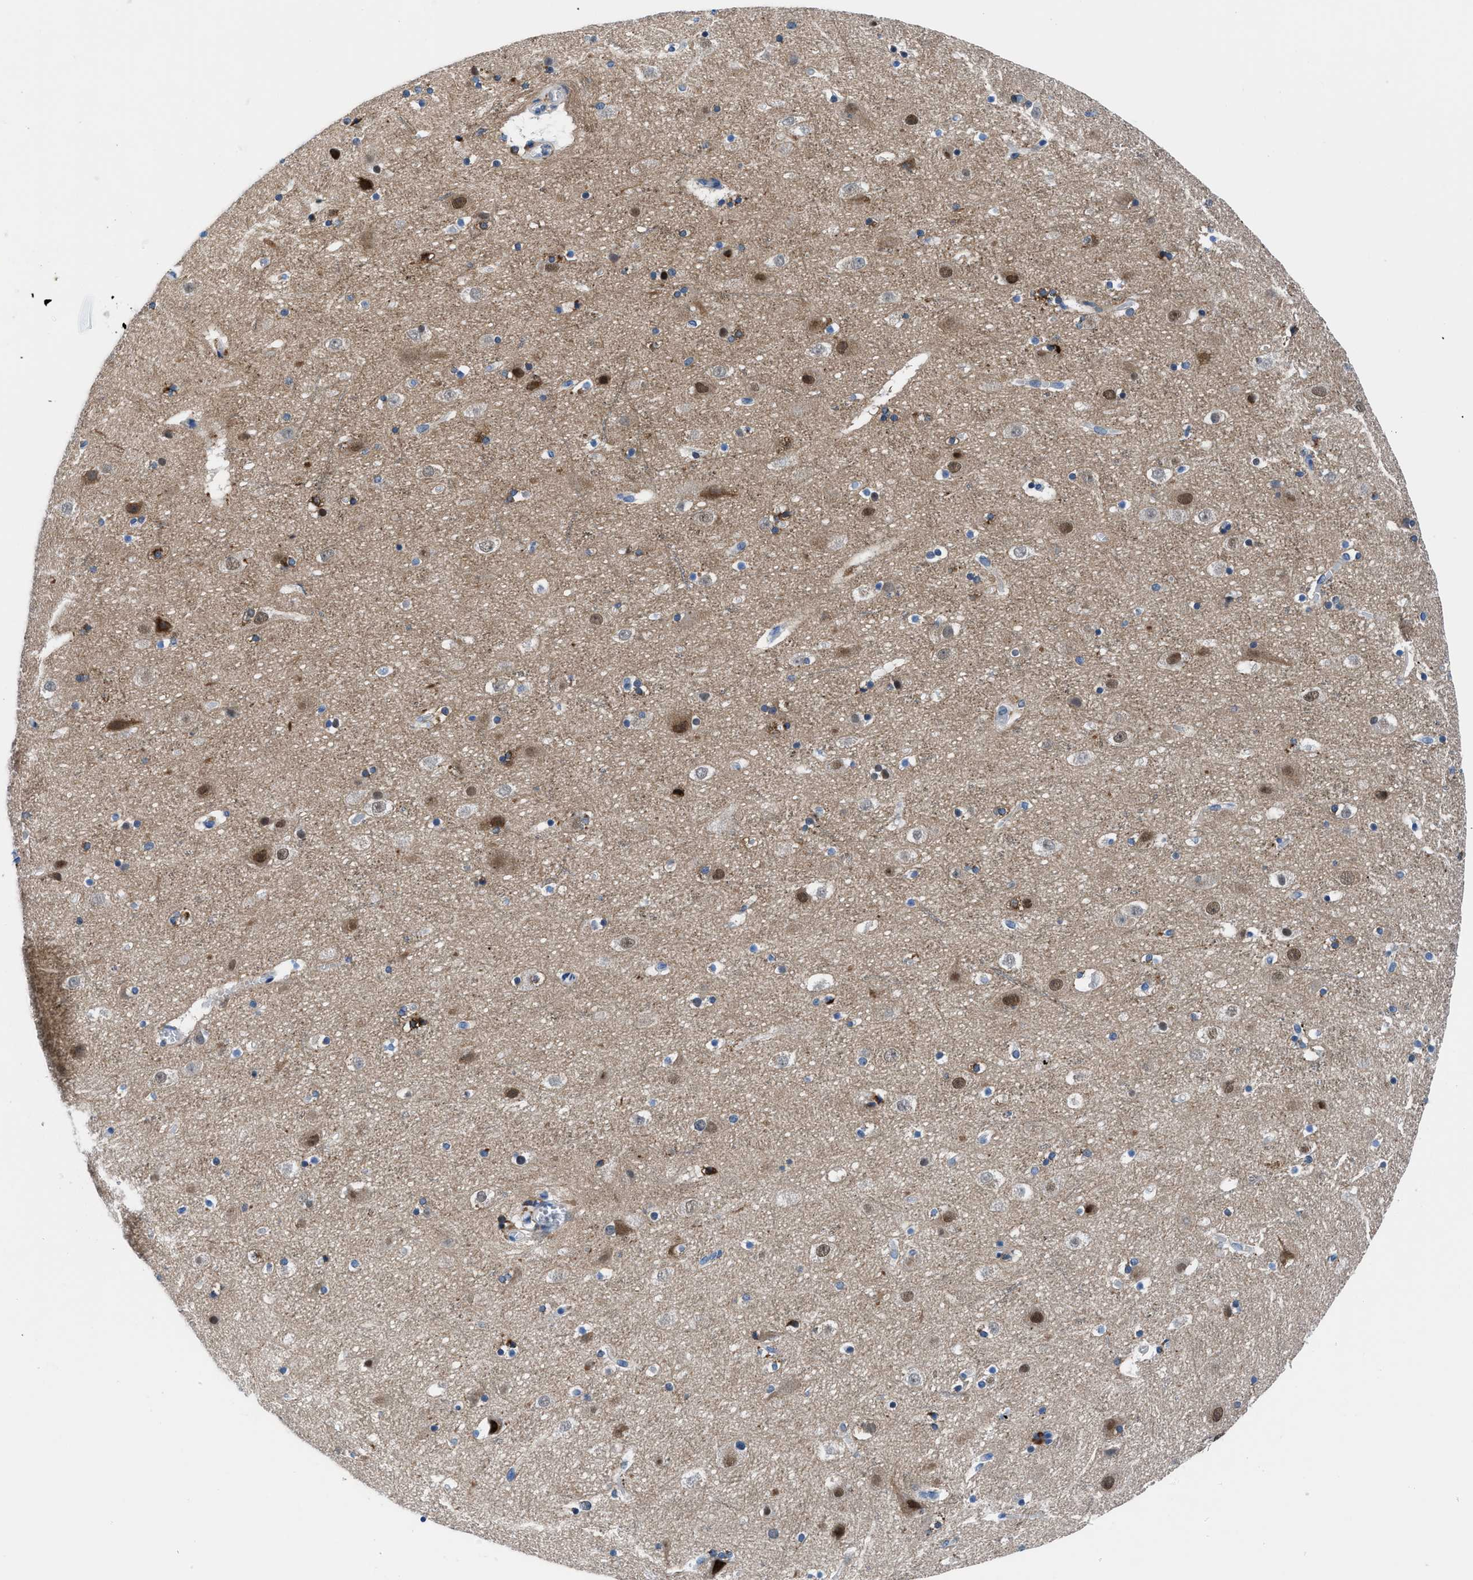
{"staining": {"intensity": "weak", "quantity": "<25%", "location": "cytoplasmic/membranous"}, "tissue": "cerebral cortex", "cell_type": "Endothelial cells", "image_type": "normal", "snomed": [{"axis": "morphology", "description": "Normal tissue, NOS"}, {"axis": "topography", "description": "Cerebral cortex"}], "caption": "High power microscopy micrograph of an immunohistochemistry (IHC) photomicrograph of normal cerebral cortex, revealing no significant expression in endothelial cells. Nuclei are stained in blue.", "gene": "UAP1", "patient": {"sex": "male", "age": 45}}